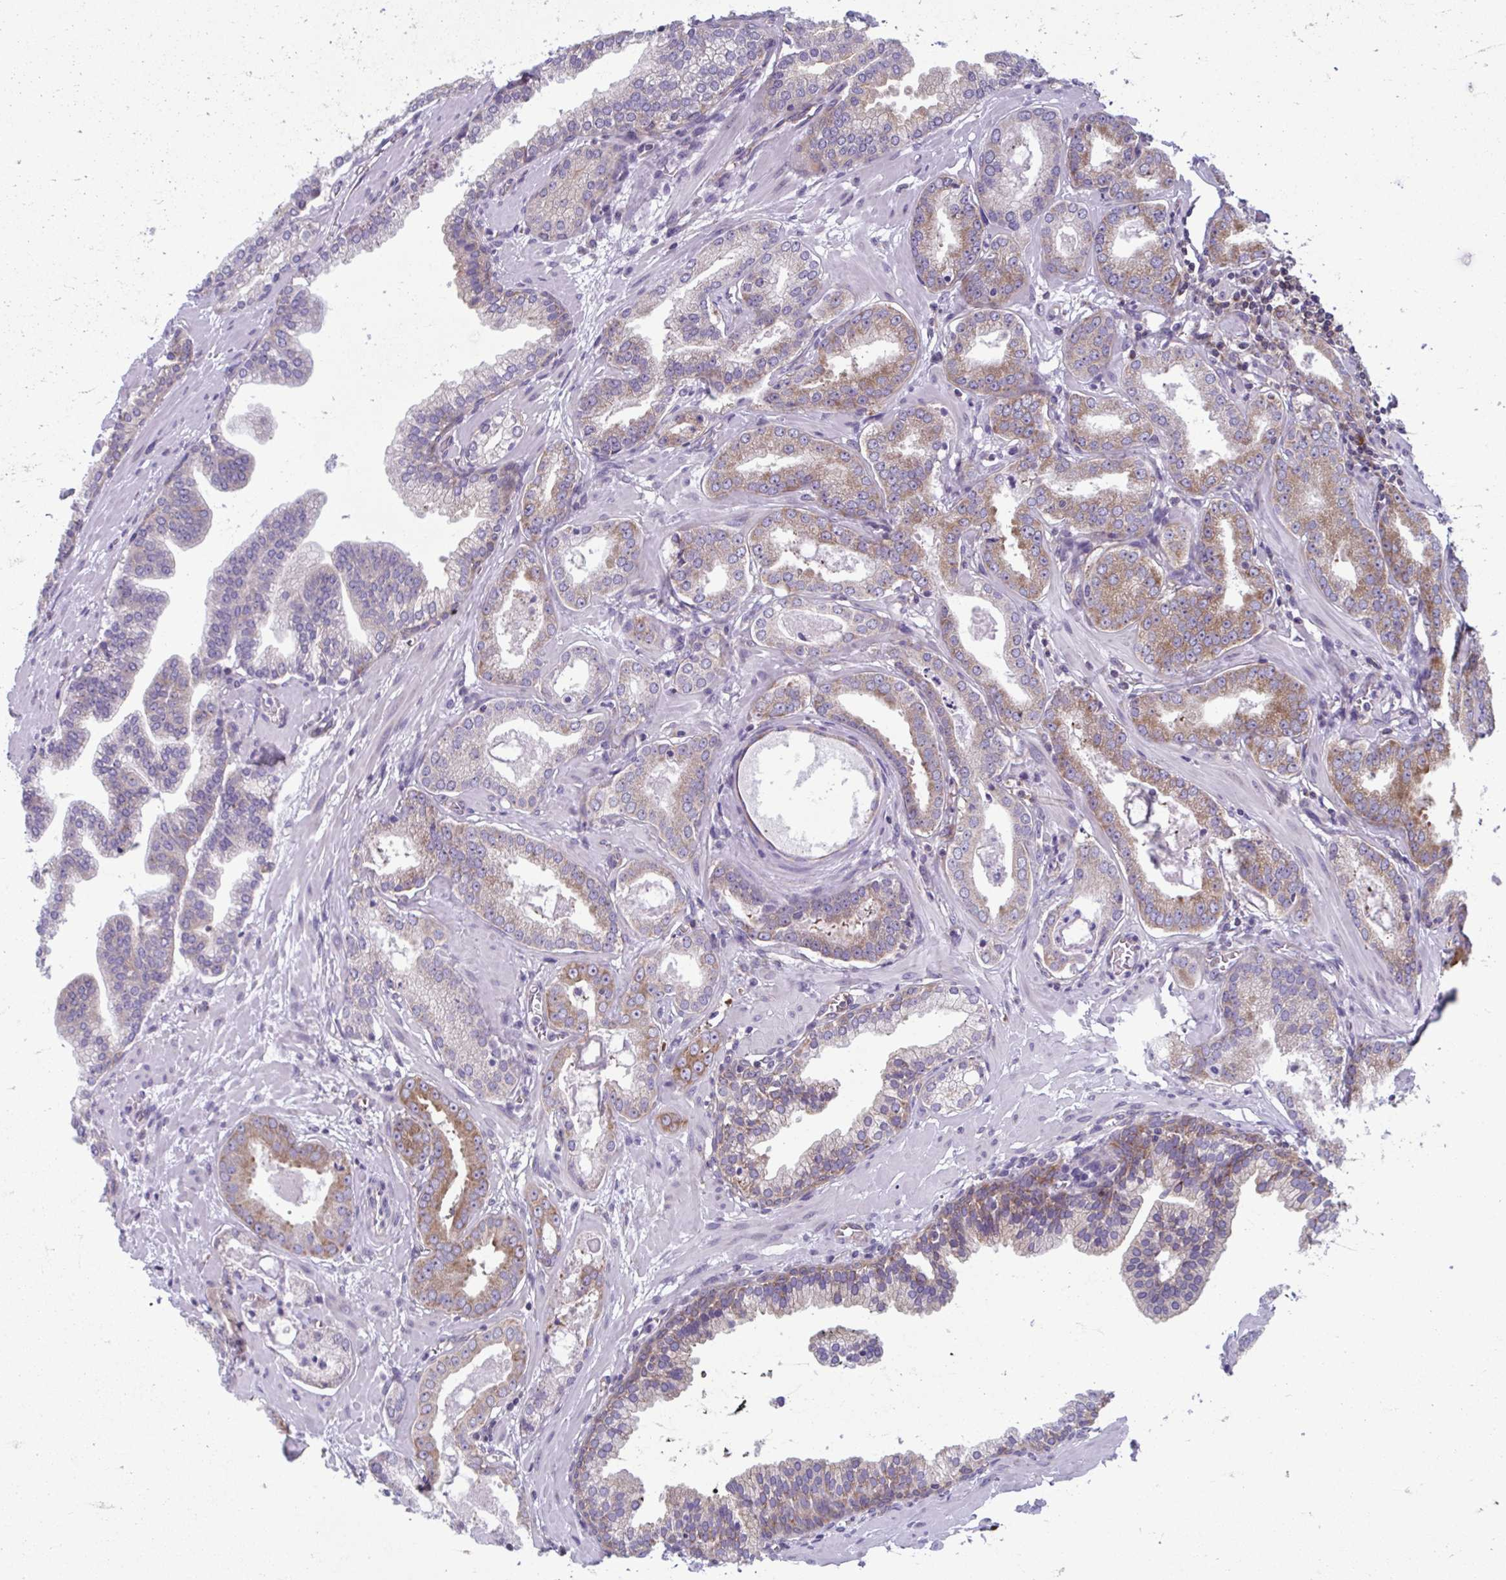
{"staining": {"intensity": "moderate", "quantity": "<25%", "location": "cytoplasmic/membranous"}, "tissue": "prostate cancer", "cell_type": "Tumor cells", "image_type": "cancer", "snomed": [{"axis": "morphology", "description": "Adenocarcinoma, Low grade"}, {"axis": "topography", "description": "Prostate"}], "caption": "Prostate adenocarcinoma (low-grade) stained with a brown dye reveals moderate cytoplasmic/membranous positive positivity in about <25% of tumor cells.", "gene": "RPS16", "patient": {"sex": "male", "age": 64}}